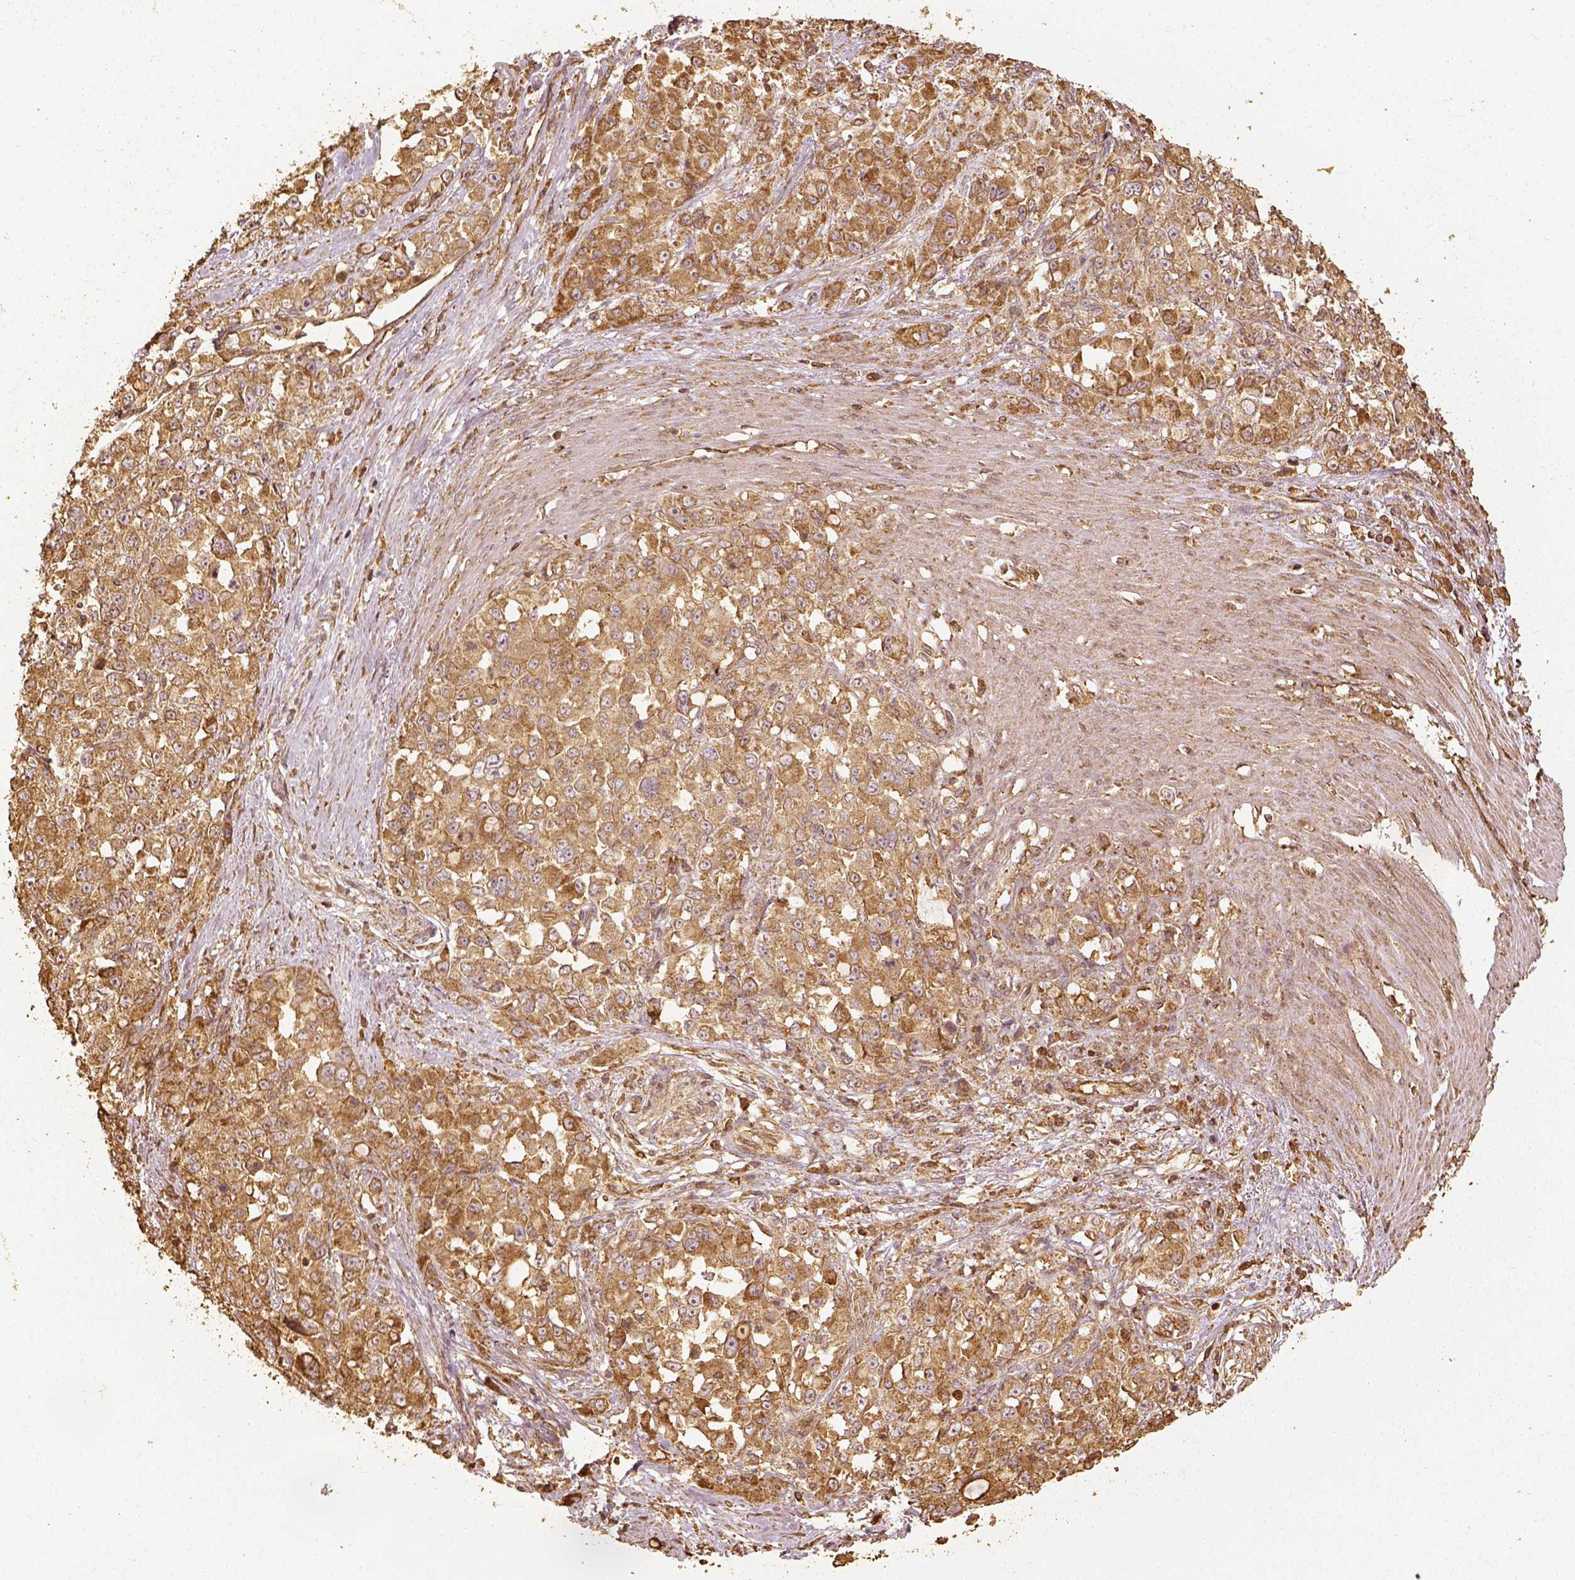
{"staining": {"intensity": "moderate", "quantity": ">75%", "location": "cytoplasmic/membranous"}, "tissue": "stomach cancer", "cell_type": "Tumor cells", "image_type": "cancer", "snomed": [{"axis": "morphology", "description": "Adenocarcinoma, NOS"}, {"axis": "topography", "description": "Stomach"}], "caption": "The immunohistochemical stain labels moderate cytoplasmic/membranous staining in tumor cells of stomach cancer tissue. (brown staining indicates protein expression, while blue staining denotes nuclei).", "gene": "VEGFA", "patient": {"sex": "female", "age": 76}}